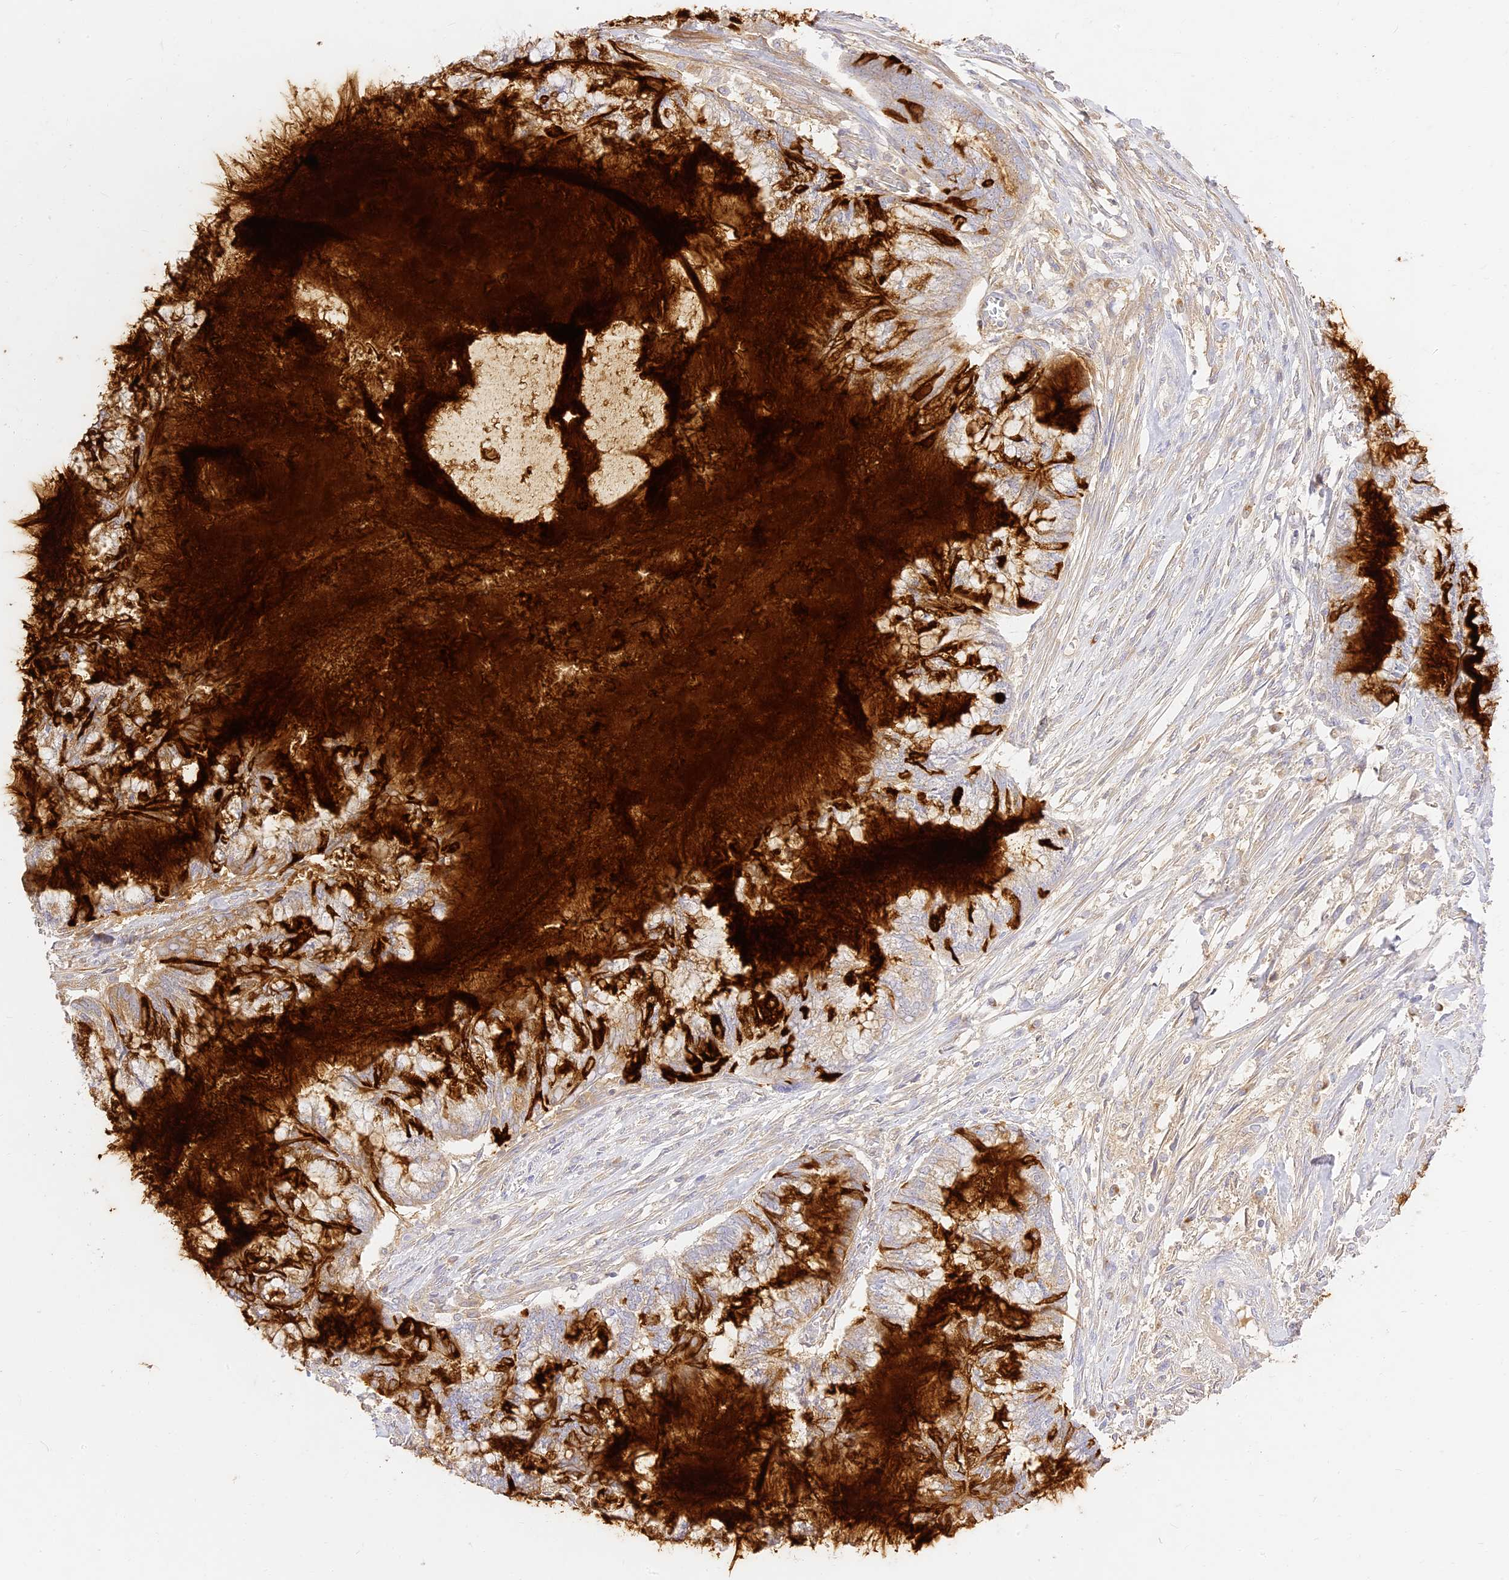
{"staining": {"intensity": "moderate", "quantity": "<25%", "location": "cytoplasmic/membranous"}, "tissue": "endometrial cancer", "cell_type": "Tumor cells", "image_type": "cancer", "snomed": [{"axis": "morphology", "description": "Adenocarcinoma, NOS"}, {"axis": "topography", "description": "Endometrium"}], "caption": "Tumor cells demonstrate low levels of moderate cytoplasmic/membranous expression in about <25% of cells in human endometrial cancer (adenocarcinoma). The staining is performed using DAB (3,3'-diaminobenzidine) brown chromogen to label protein expression. The nuclei are counter-stained blue using hematoxylin.", "gene": "SEC13", "patient": {"sex": "female", "age": 86}}